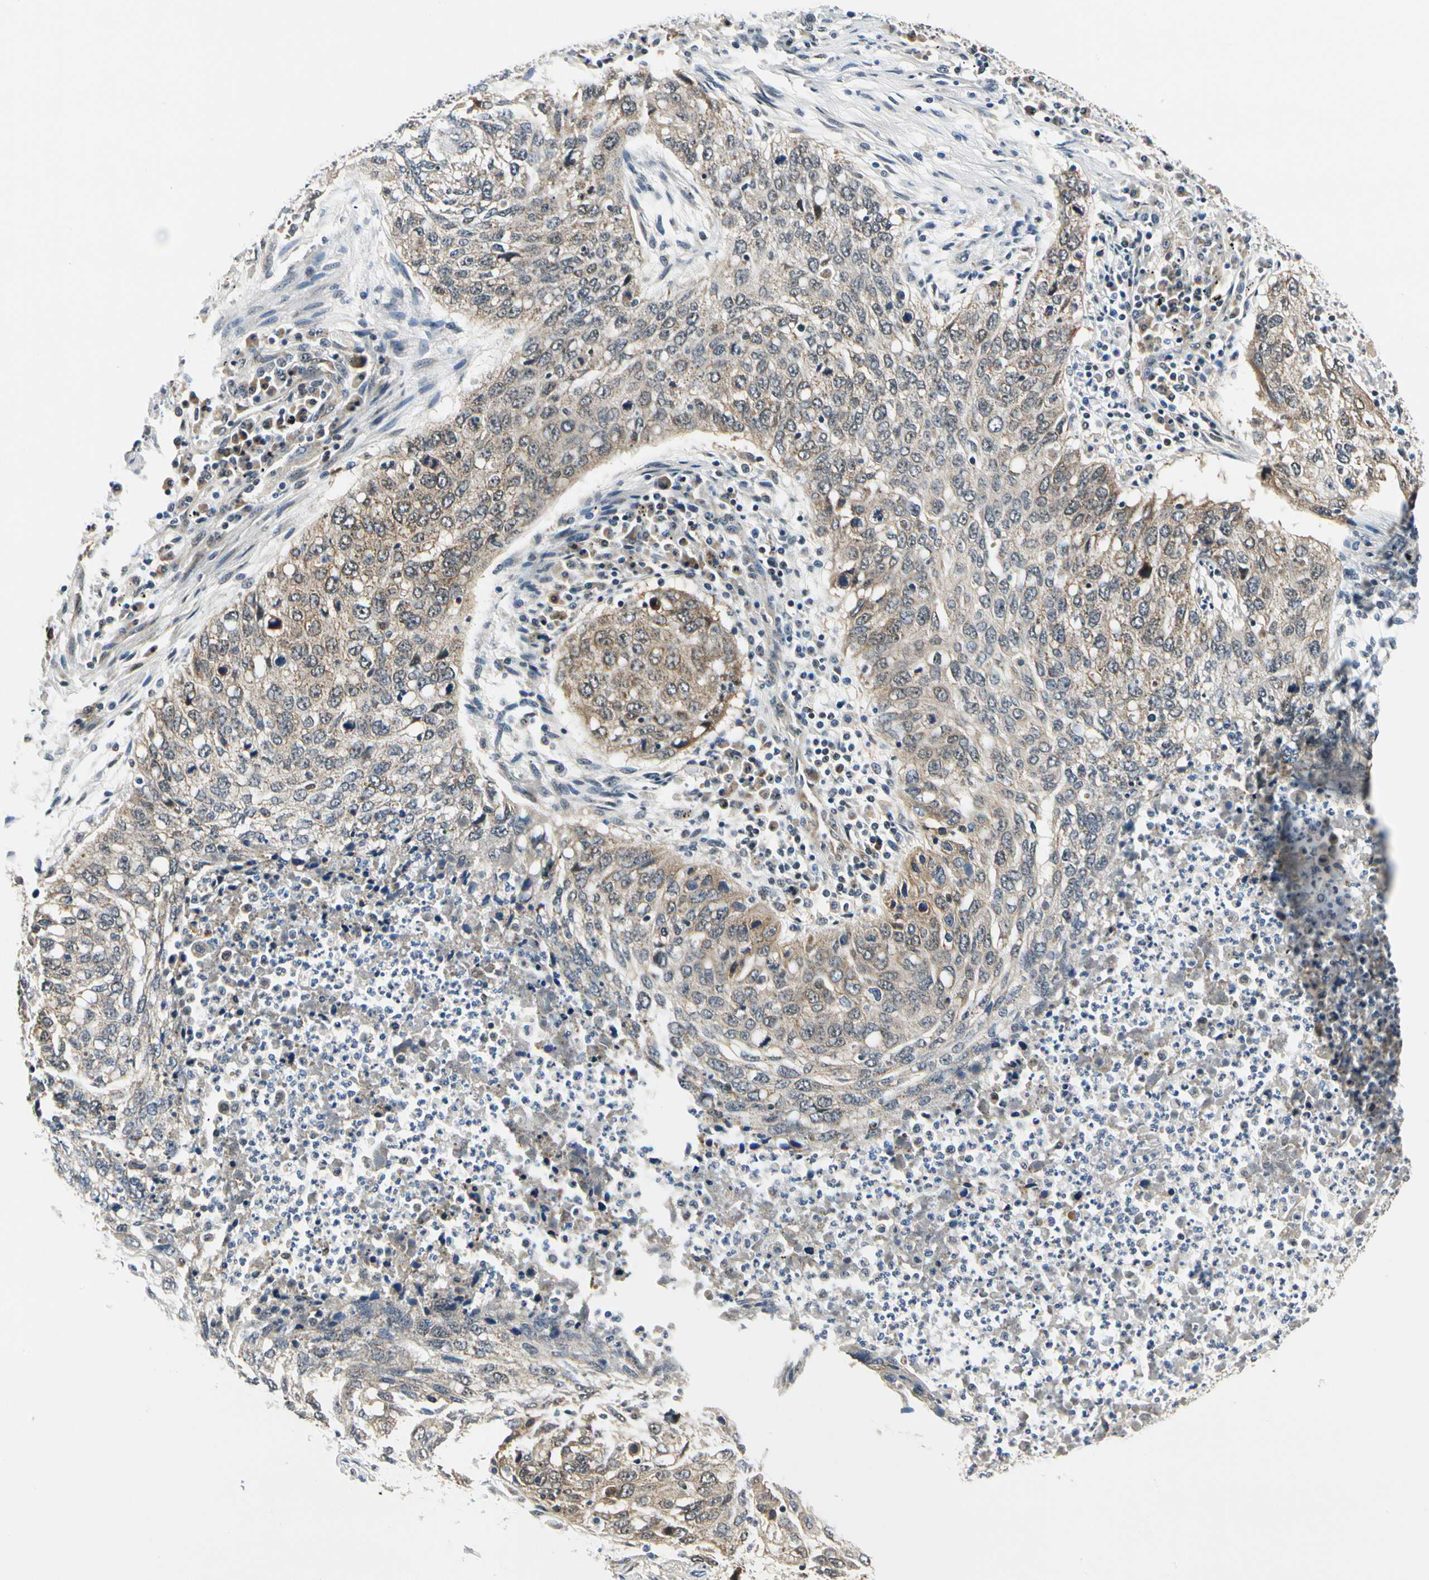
{"staining": {"intensity": "moderate", "quantity": ">75%", "location": "cytoplasmic/membranous"}, "tissue": "lung cancer", "cell_type": "Tumor cells", "image_type": "cancer", "snomed": [{"axis": "morphology", "description": "Squamous cell carcinoma, NOS"}, {"axis": "topography", "description": "Lung"}], "caption": "Lung cancer stained for a protein (brown) shows moderate cytoplasmic/membranous positive positivity in approximately >75% of tumor cells.", "gene": "PDK2", "patient": {"sex": "female", "age": 63}}